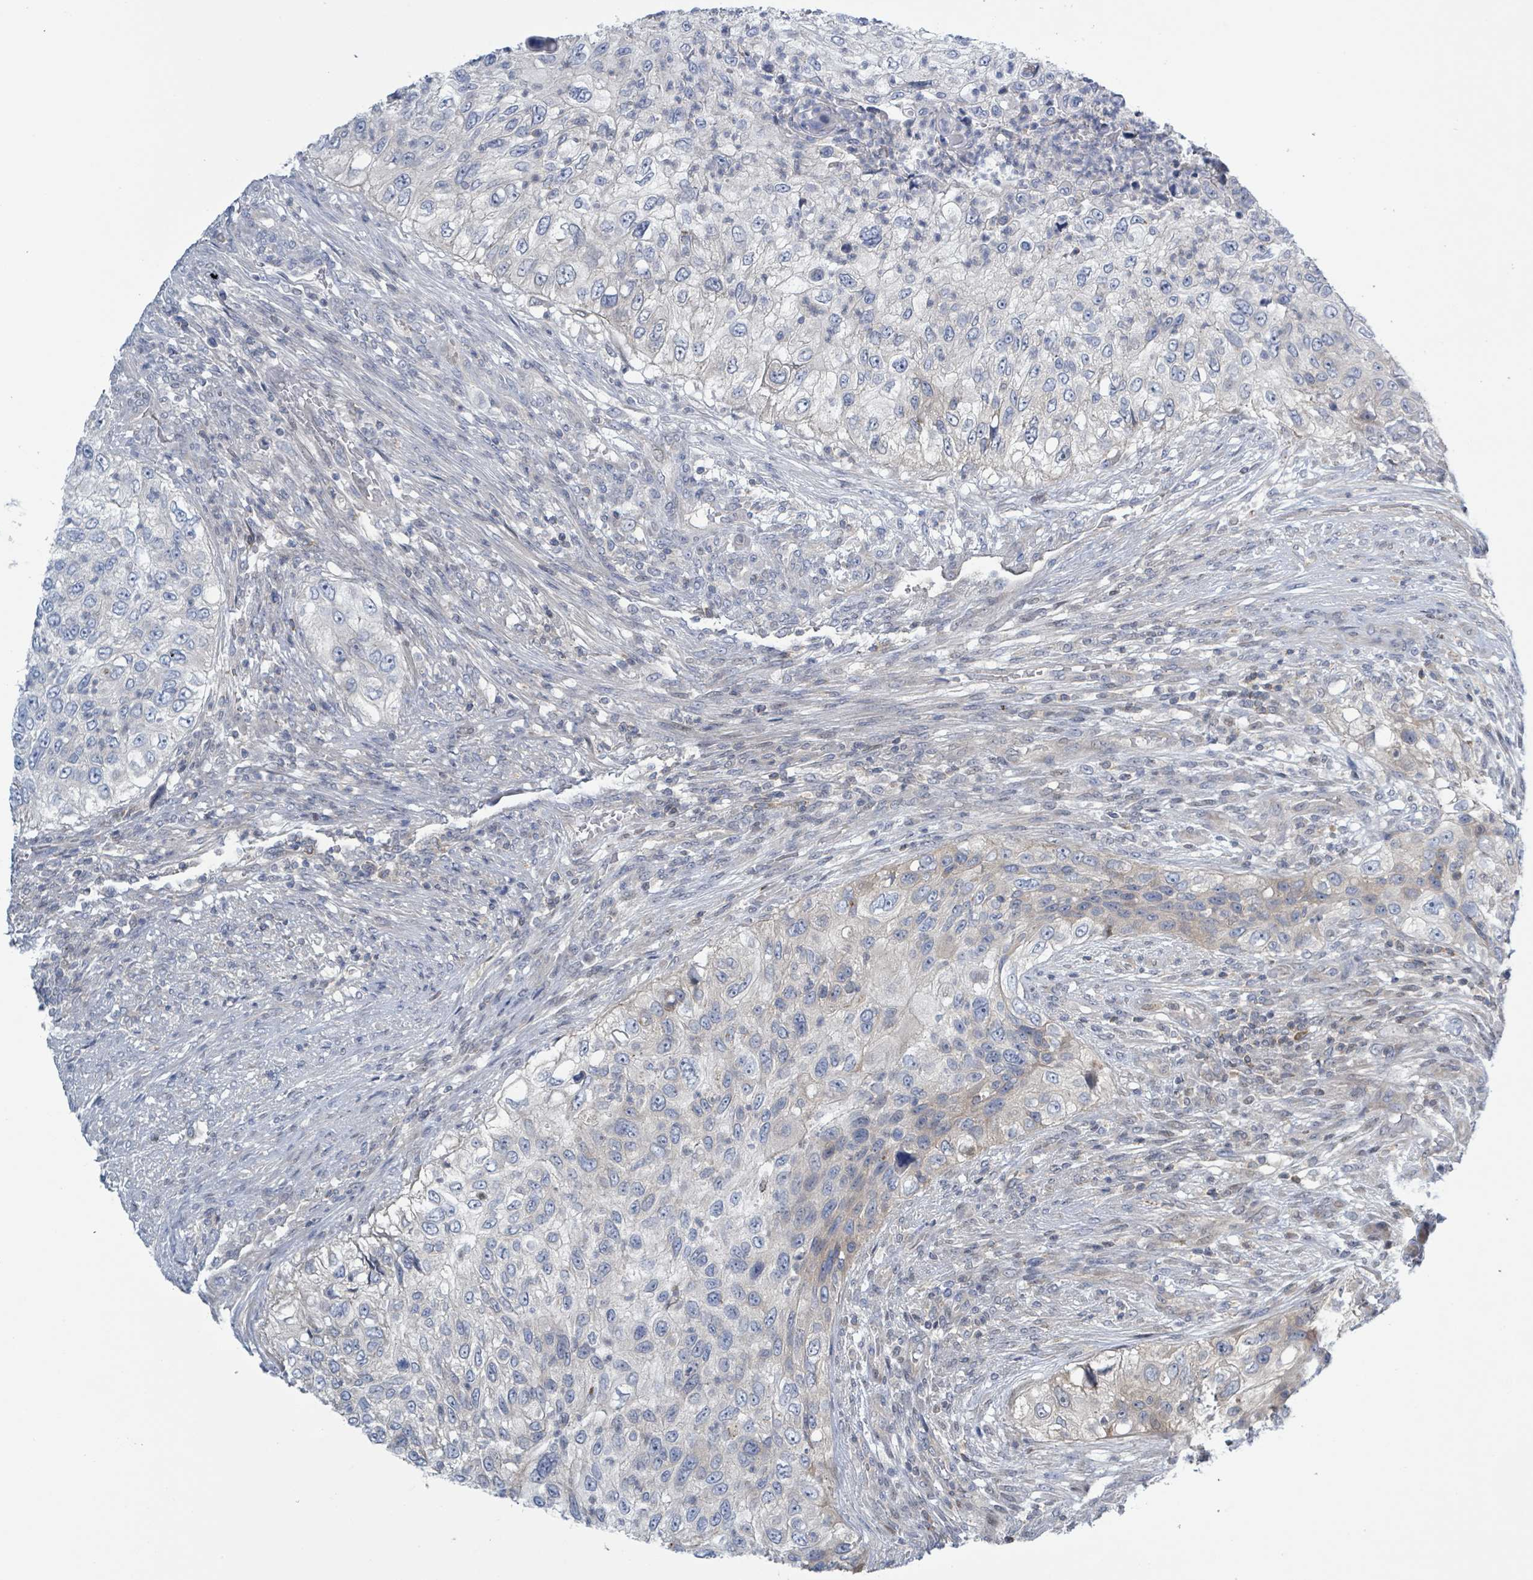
{"staining": {"intensity": "negative", "quantity": "none", "location": "none"}, "tissue": "urothelial cancer", "cell_type": "Tumor cells", "image_type": "cancer", "snomed": [{"axis": "morphology", "description": "Urothelial carcinoma, High grade"}, {"axis": "topography", "description": "Urinary bladder"}], "caption": "DAB immunohistochemical staining of urothelial carcinoma (high-grade) demonstrates no significant staining in tumor cells.", "gene": "DGKZ", "patient": {"sex": "female", "age": 60}}